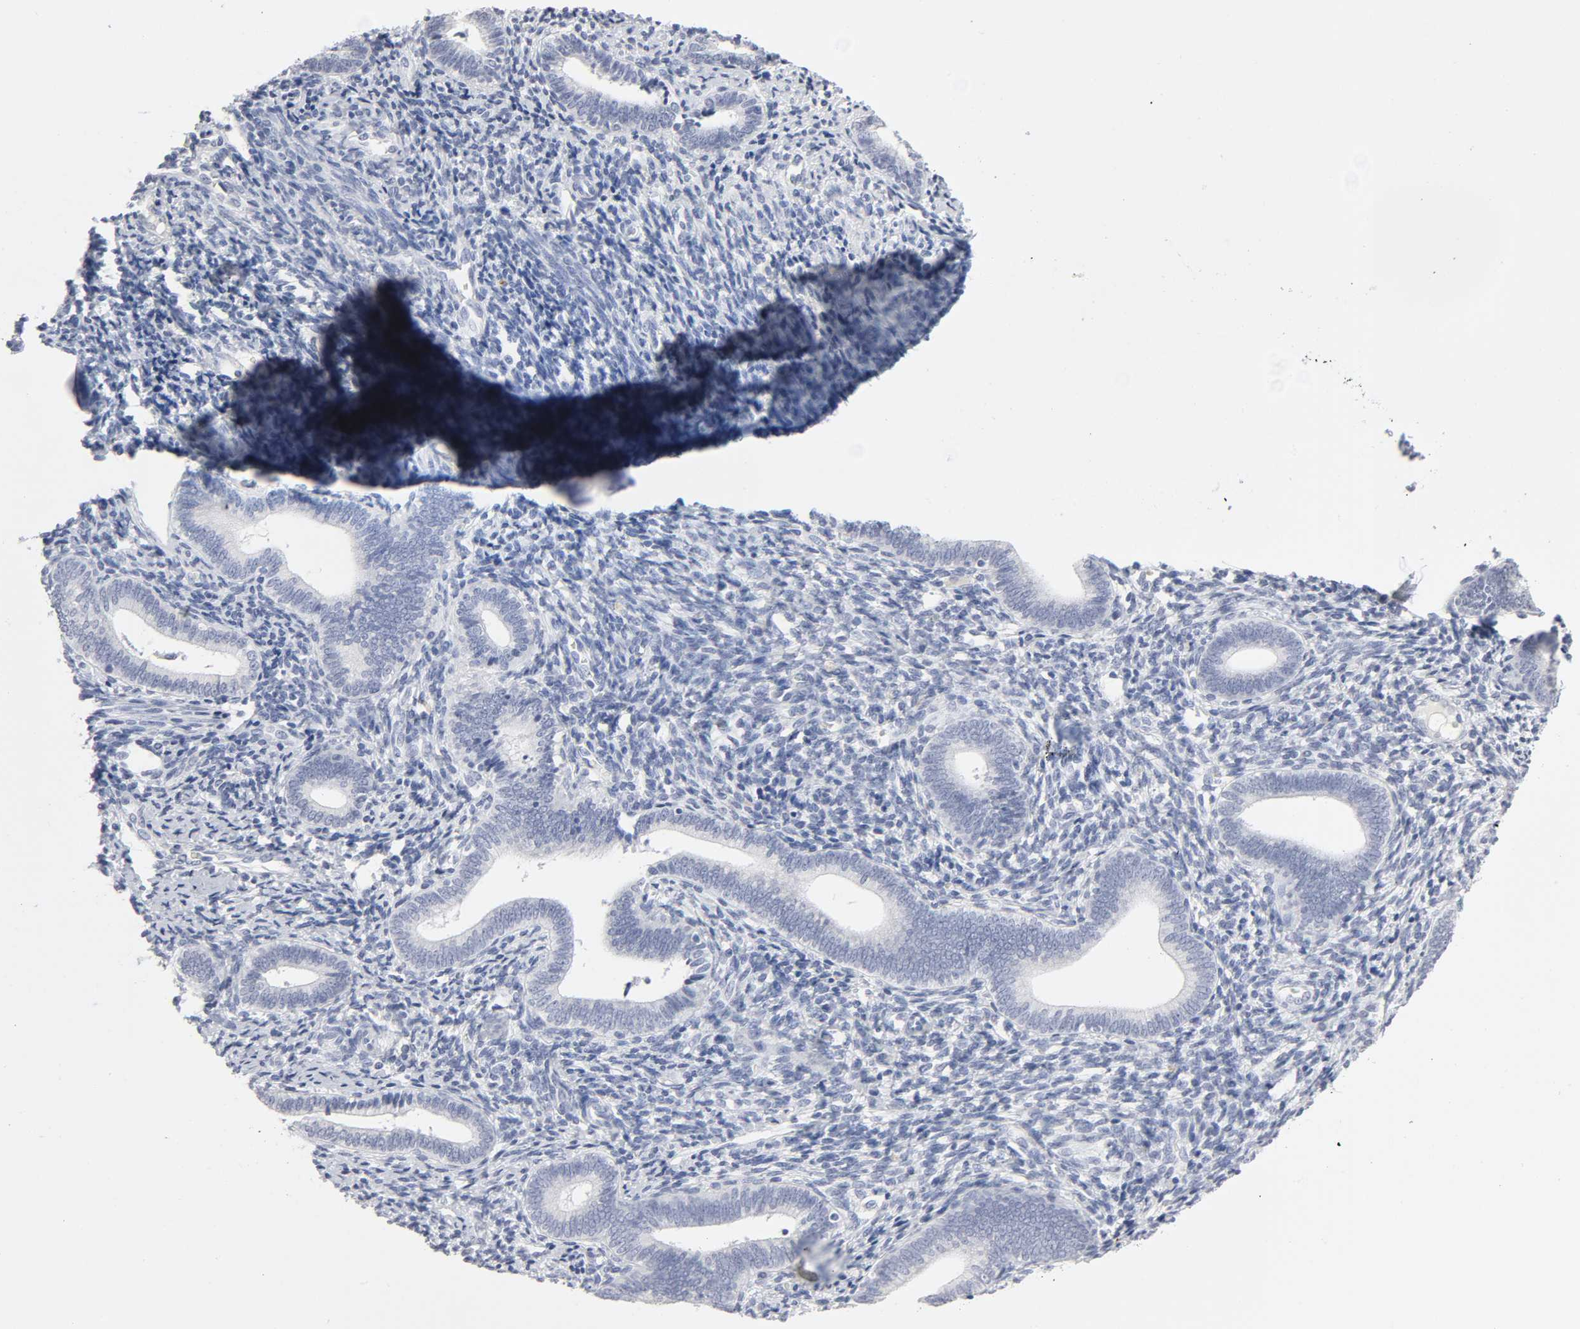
{"staining": {"intensity": "negative", "quantity": "none", "location": "none"}, "tissue": "endometrium", "cell_type": "Cells in endometrial stroma", "image_type": "normal", "snomed": [{"axis": "morphology", "description": "Normal tissue, NOS"}, {"axis": "topography", "description": "Uterus"}, {"axis": "topography", "description": "Endometrium"}], "caption": "Human endometrium stained for a protein using immunohistochemistry shows no expression in cells in endometrial stroma.", "gene": "SLCO1B3", "patient": {"sex": "female", "age": 33}}